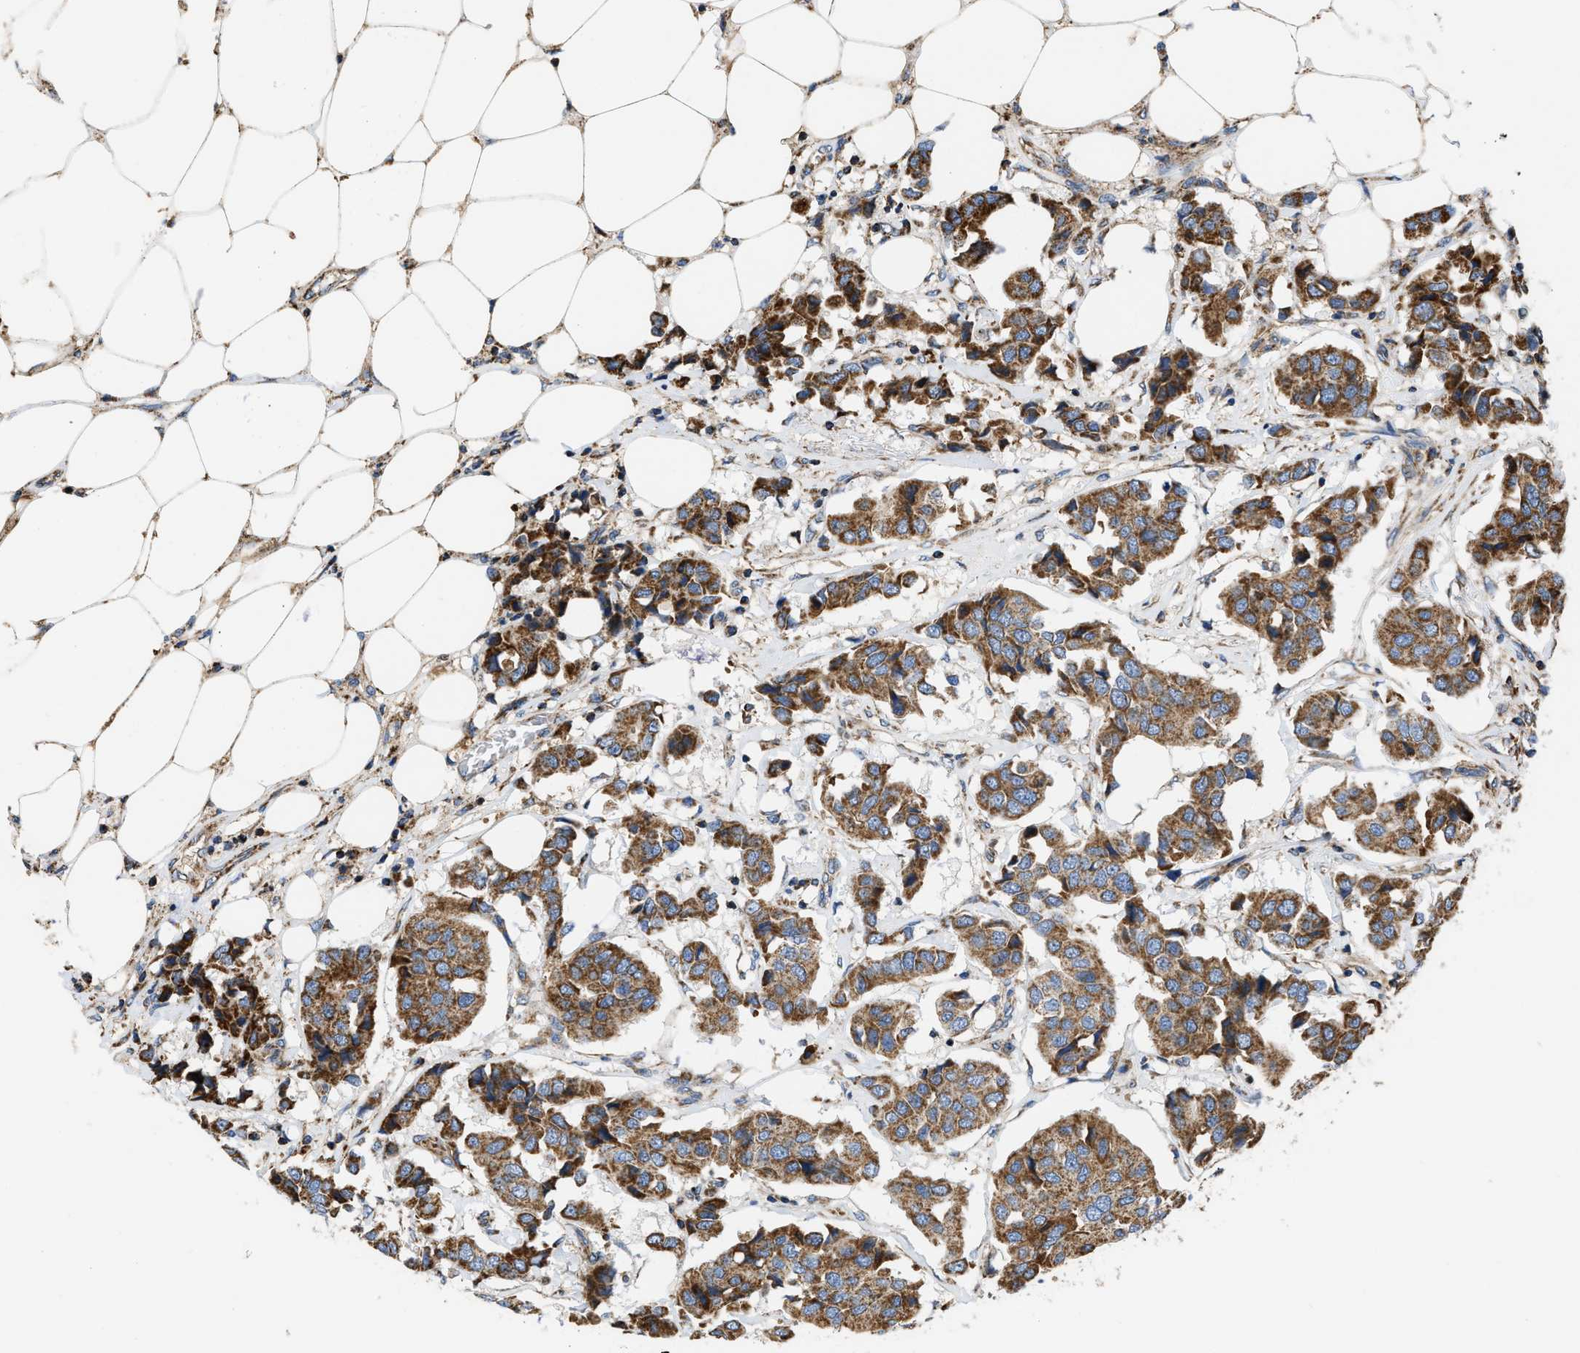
{"staining": {"intensity": "moderate", "quantity": ">75%", "location": "cytoplasmic/membranous"}, "tissue": "breast cancer", "cell_type": "Tumor cells", "image_type": "cancer", "snomed": [{"axis": "morphology", "description": "Duct carcinoma"}, {"axis": "topography", "description": "Breast"}], "caption": "DAB immunohistochemical staining of breast cancer (invasive ductal carcinoma) exhibits moderate cytoplasmic/membranous protein staining in approximately >75% of tumor cells.", "gene": "OPTN", "patient": {"sex": "female", "age": 80}}